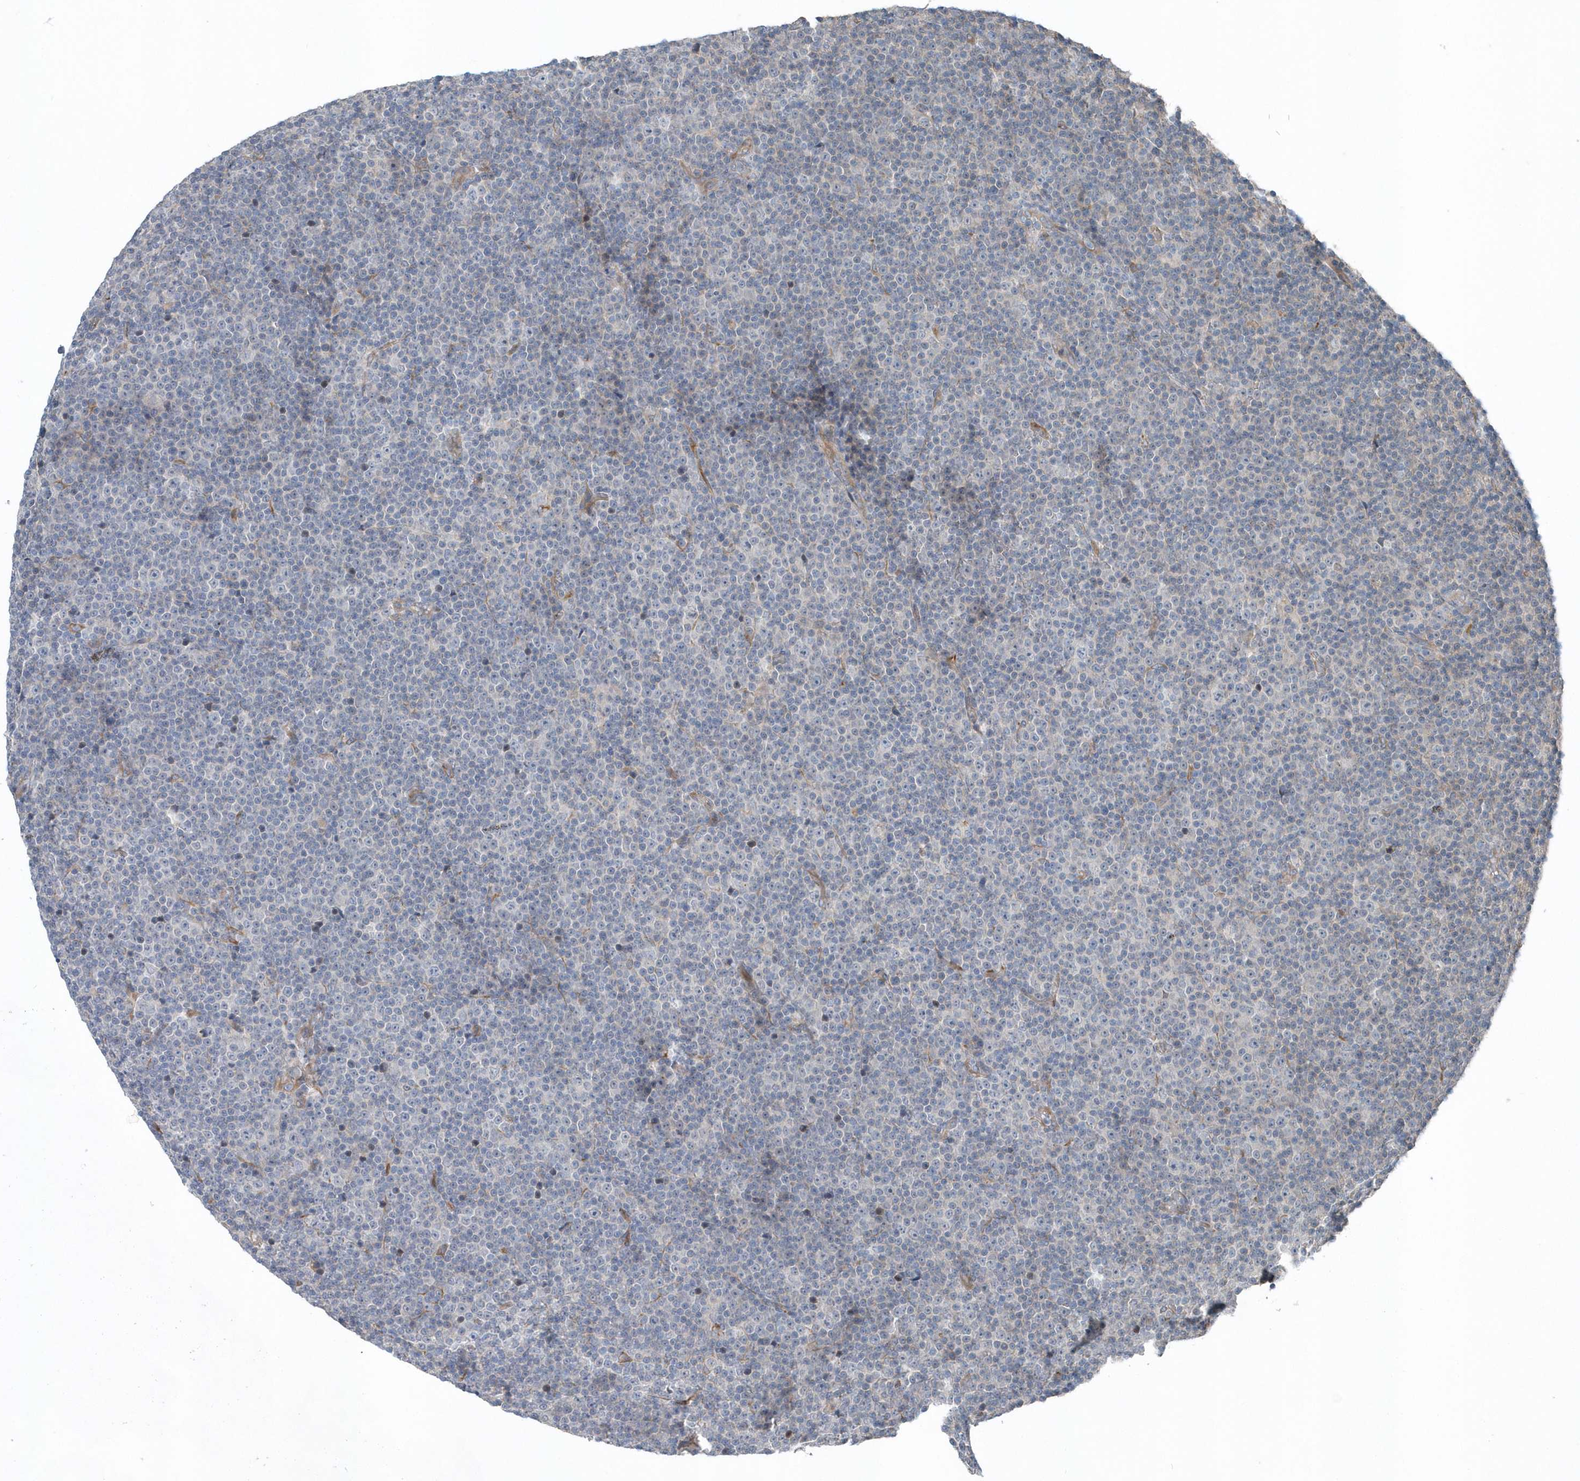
{"staining": {"intensity": "negative", "quantity": "none", "location": "none"}, "tissue": "lymphoma", "cell_type": "Tumor cells", "image_type": "cancer", "snomed": [{"axis": "morphology", "description": "Malignant lymphoma, non-Hodgkin's type, Low grade"}, {"axis": "topography", "description": "Lymph node"}], "caption": "This is a image of IHC staining of low-grade malignant lymphoma, non-Hodgkin's type, which shows no expression in tumor cells. (Immunohistochemistry, brightfield microscopy, high magnification).", "gene": "MCC", "patient": {"sex": "female", "age": 67}}